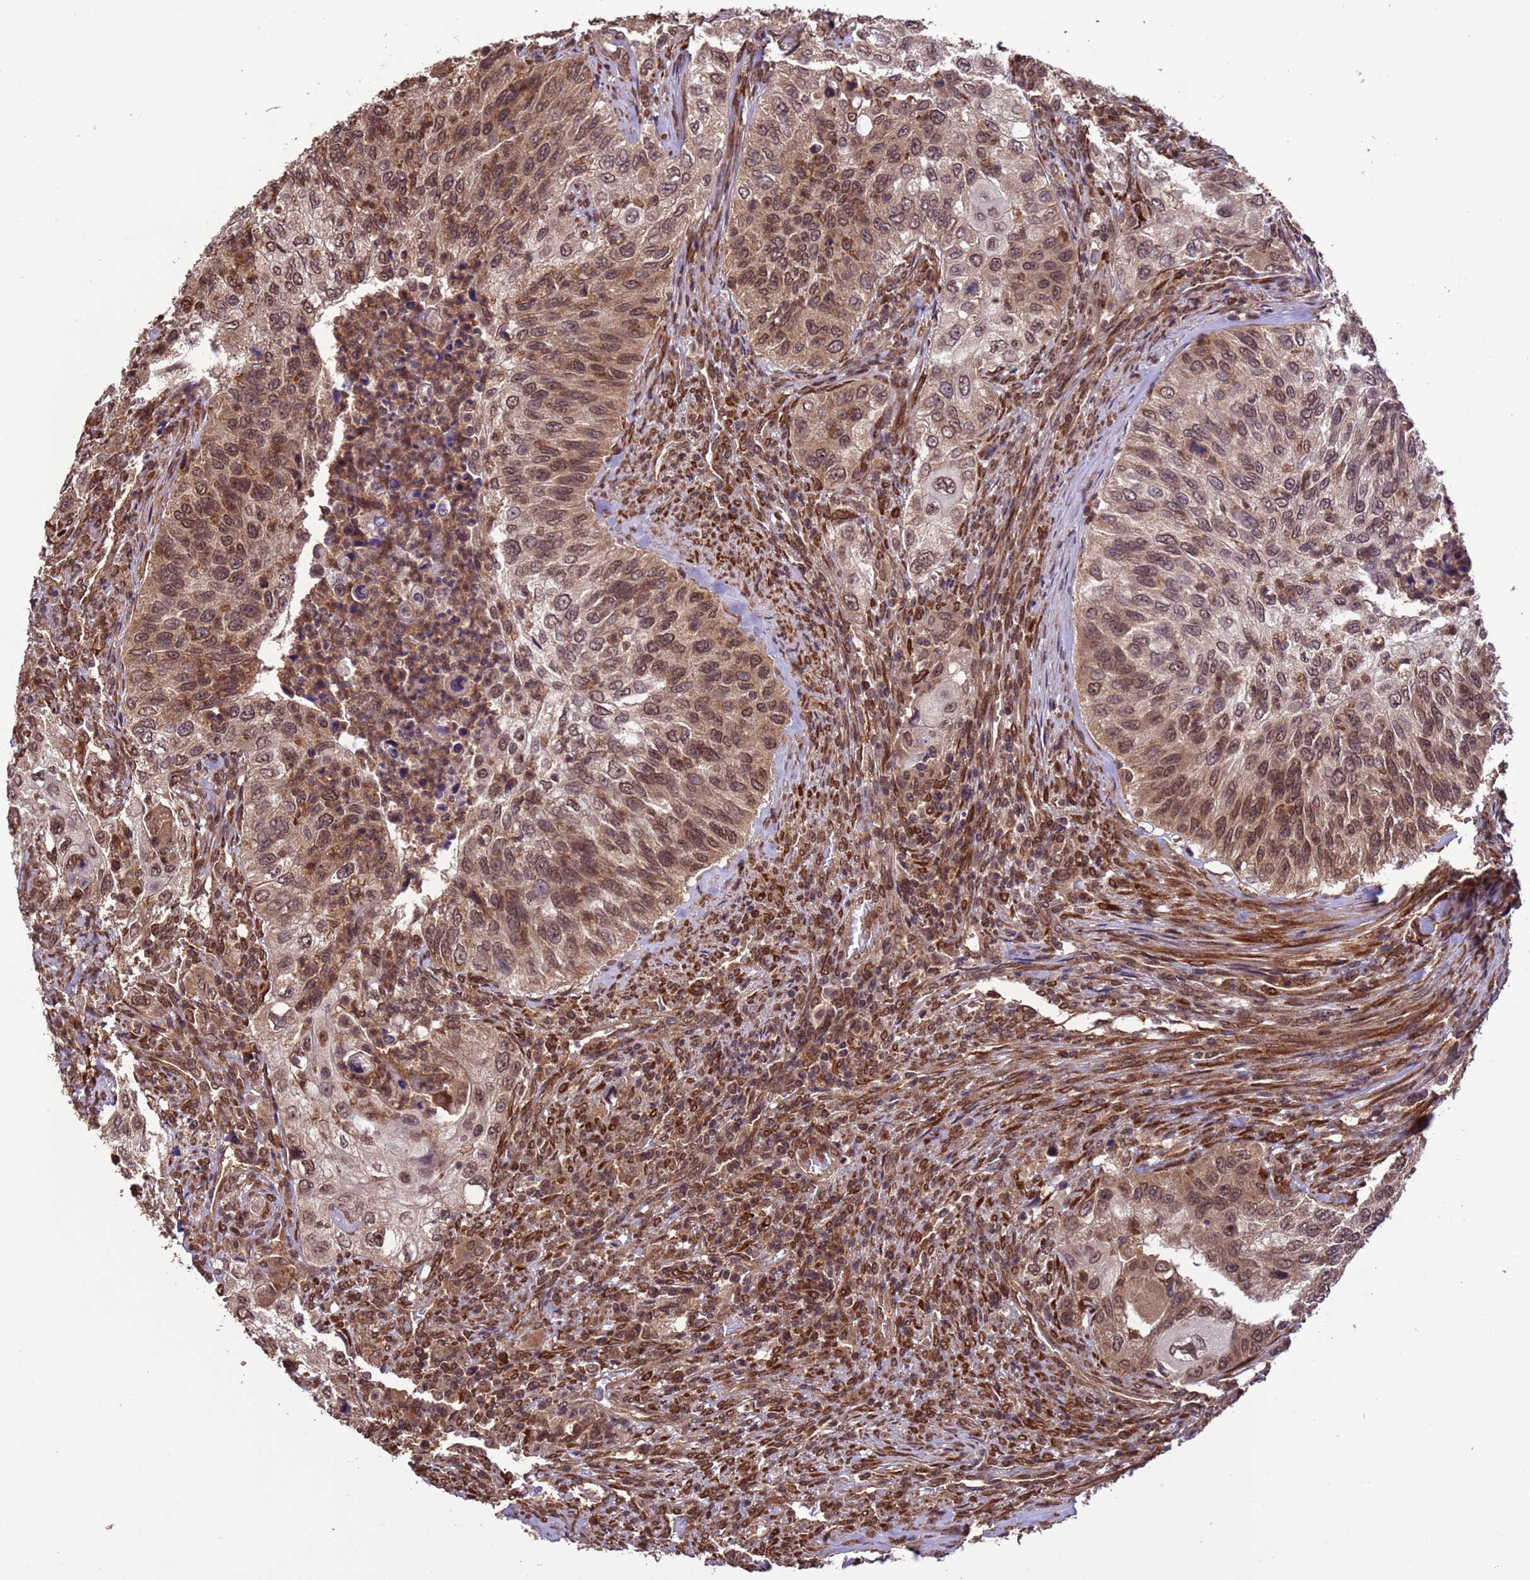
{"staining": {"intensity": "moderate", "quantity": ">75%", "location": "nuclear"}, "tissue": "urothelial cancer", "cell_type": "Tumor cells", "image_type": "cancer", "snomed": [{"axis": "morphology", "description": "Urothelial carcinoma, High grade"}, {"axis": "topography", "description": "Urinary bladder"}], "caption": "Immunohistochemistry micrograph of neoplastic tissue: urothelial carcinoma (high-grade) stained using immunohistochemistry (IHC) reveals medium levels of moderate protein expression localized specifically in the nuclear of tumor cells, appearing as a nuclear brown color.", "gene": "VSTM4", "patient": {"sex": "female", "age": 60}}